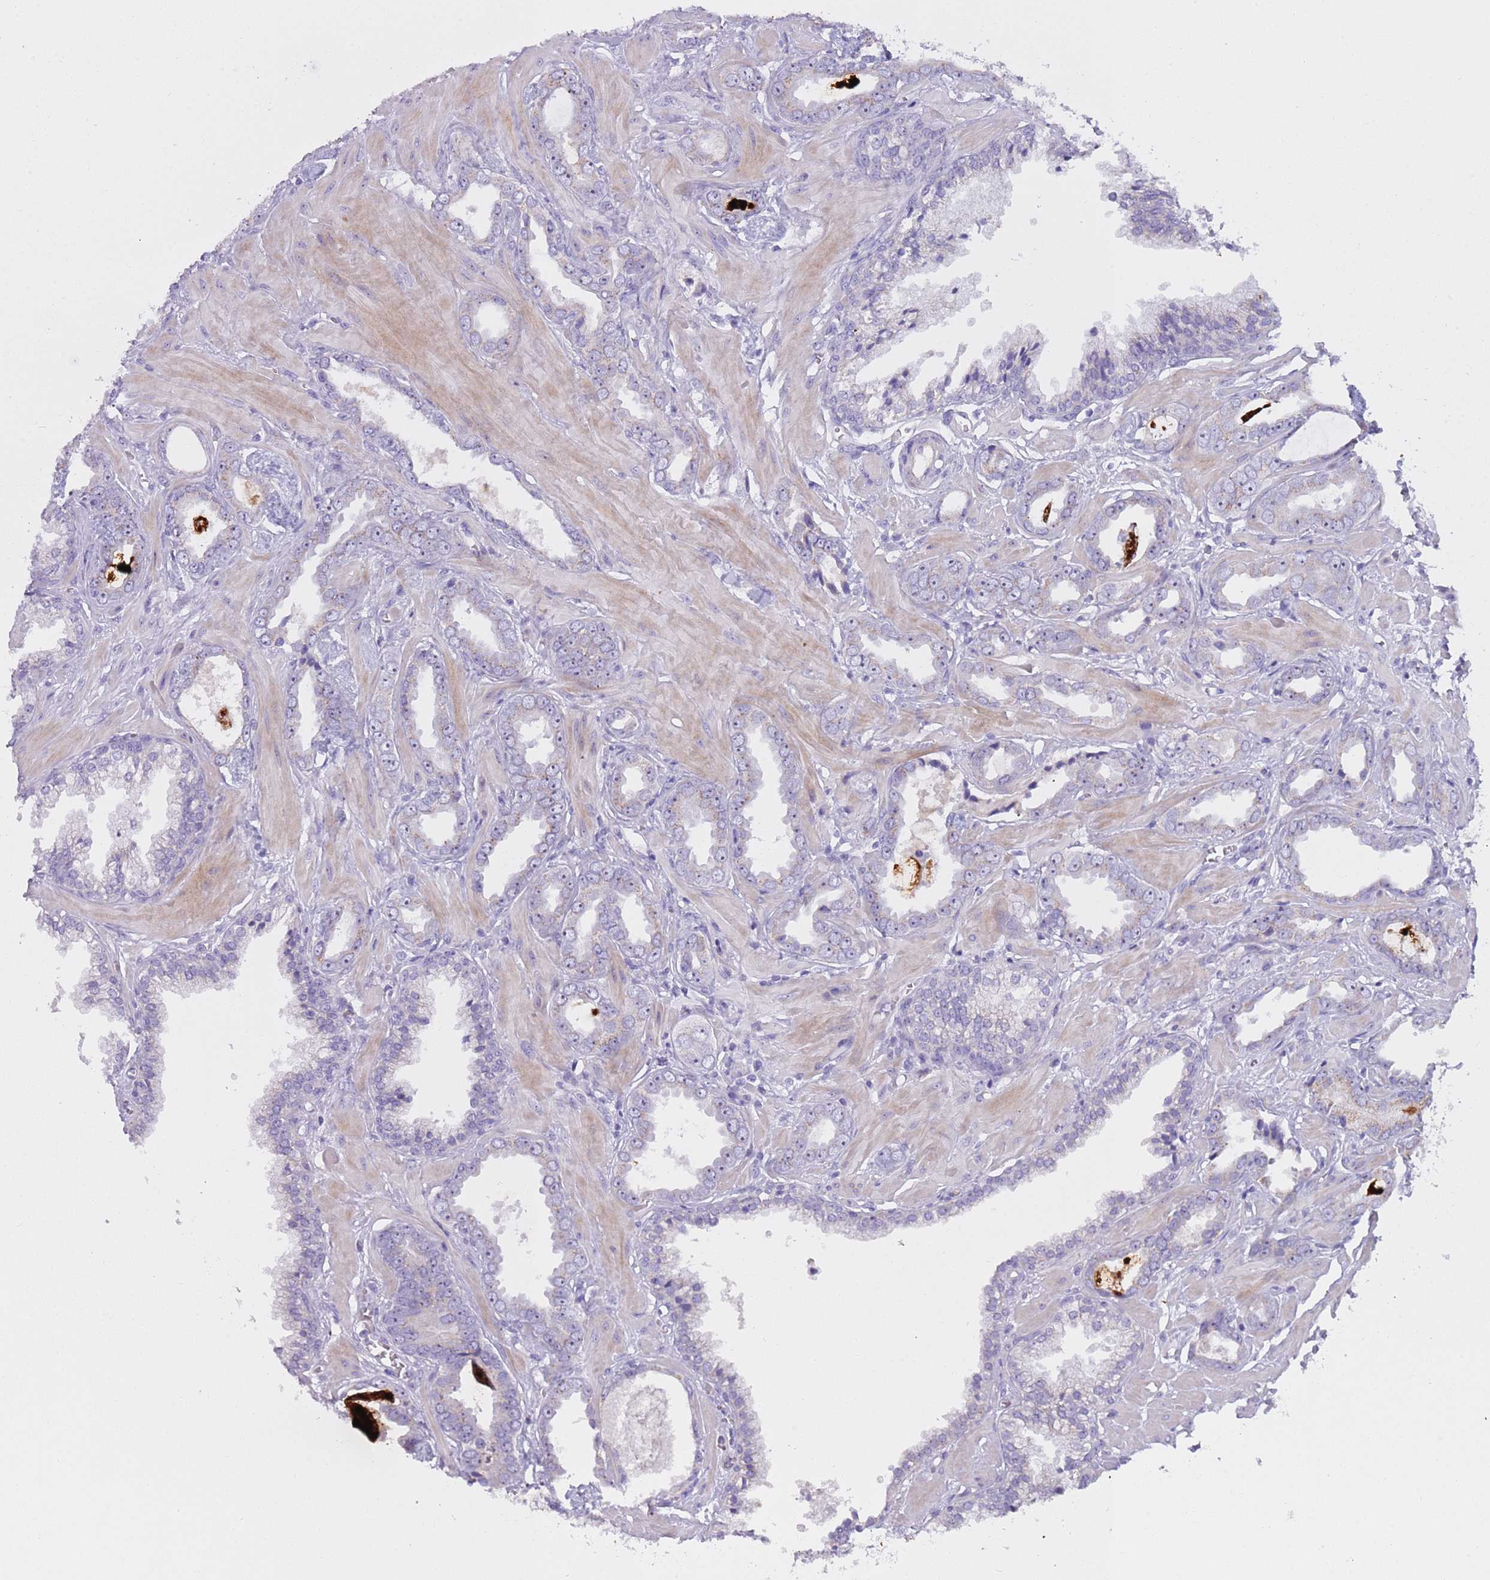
{"staining": {"intensity": "negative", "quantity": "none", "location": "none"}, "tissue": "prostate cancer", "cell_type": "Tumor cells", "image_type": "cancer", "snomed": [{"axis": "morphology", "description": "Adenocarcinoma, Low grade"}, {"axis": "topography", "description": "Prostate"}], "caption": "DAB immunohistochemical staining of human prostate cancer (adenocarcinoma (low-grade)) exhibits no significant staining in tumor cells. Nuclei are stained in blue.", "gene": "NBPF6", "patient": {"sex": "male", "age": 60}}